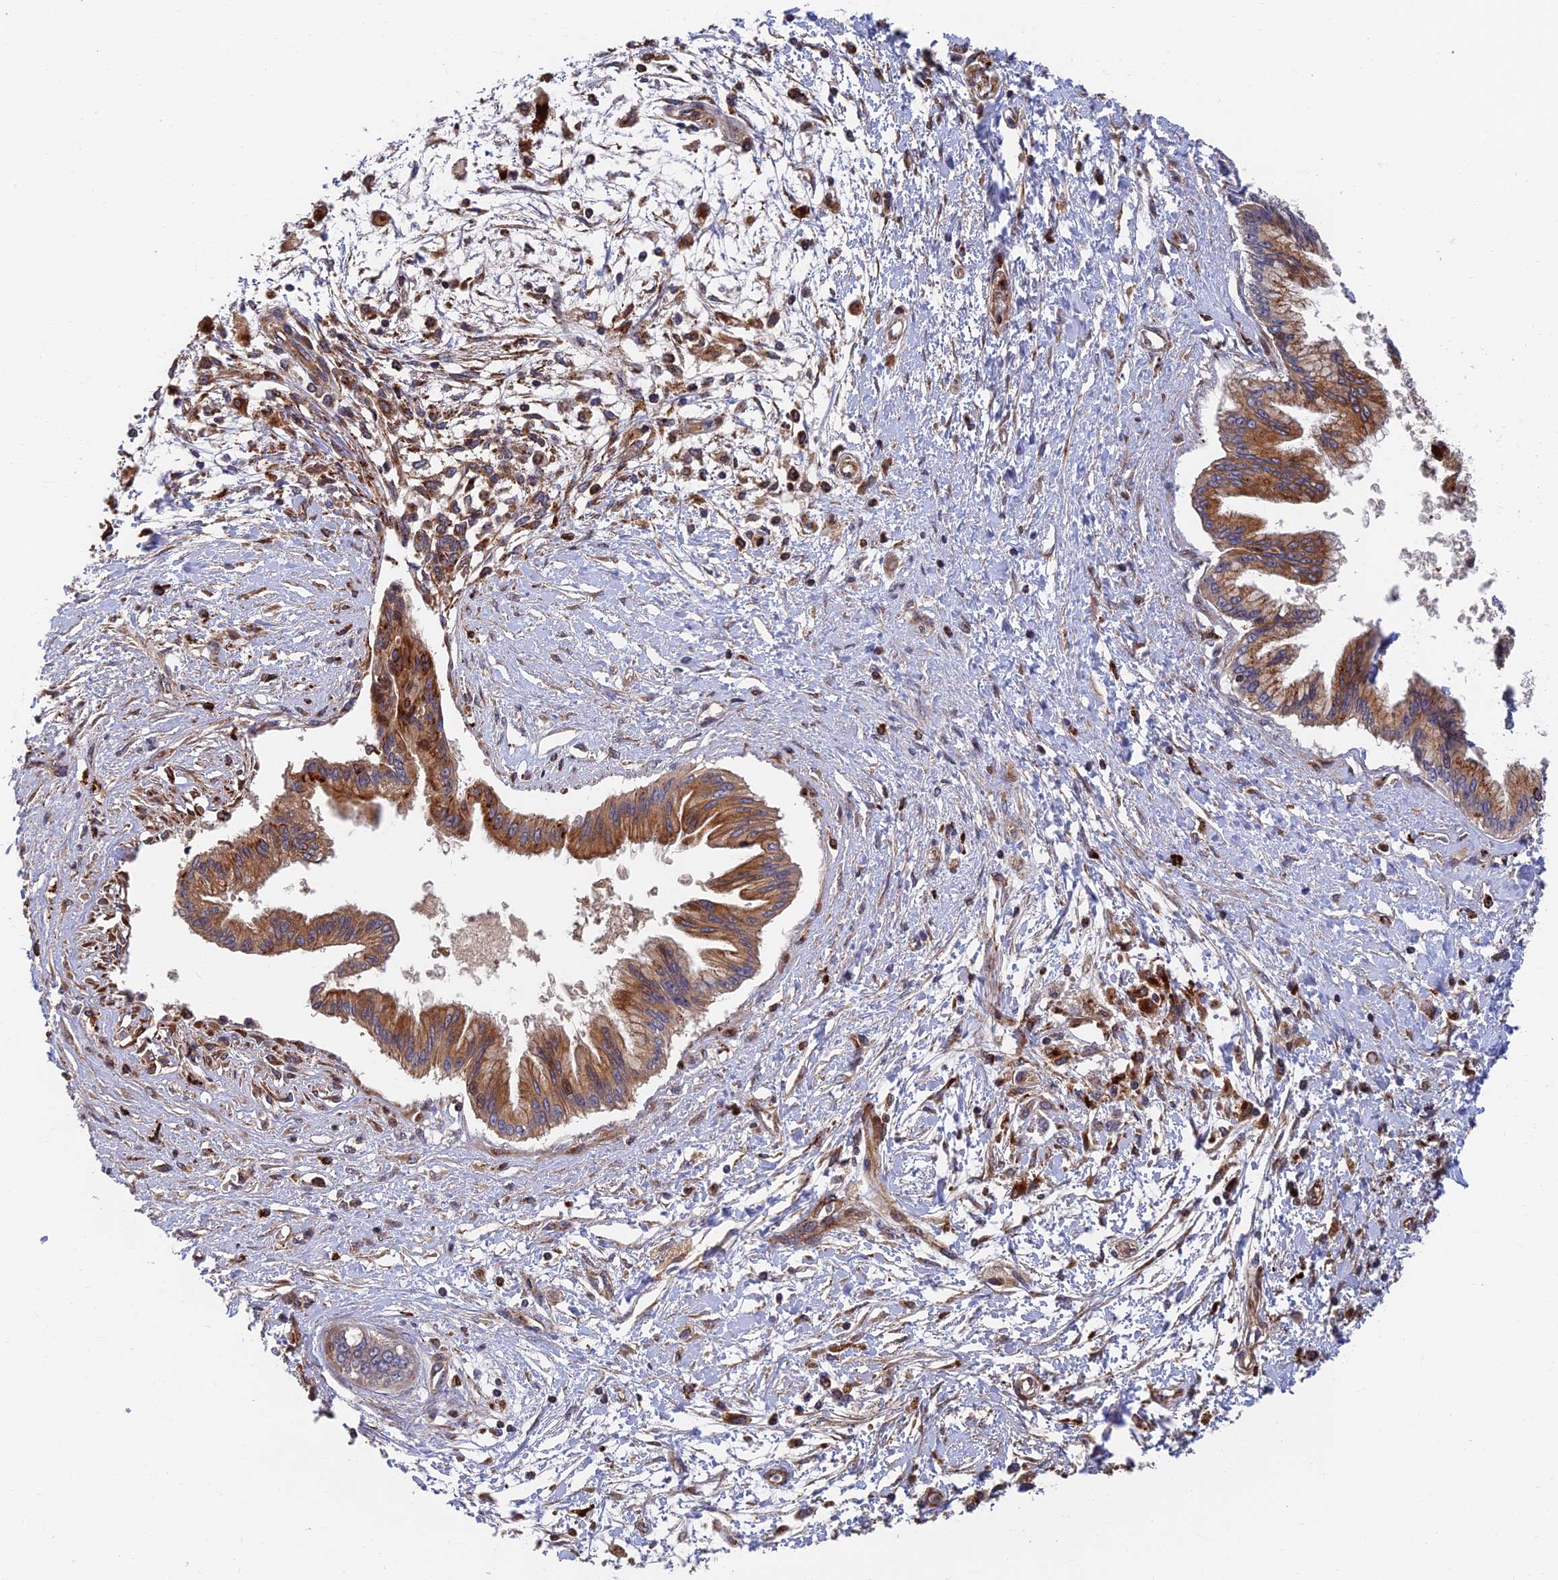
{"staining": {"intensity": "moderate", "quantity": ">75%", "location": "cytoplasmic/membranous"}, "tissue": "pancreatic cancer", "cell_type": "Tumor cells", "image_type": "cancer", "snomed": [{"axis": "morphology", "description": "Adenocarcinoma, NOS"}, {"axis": "topography", "description": "Pancreas"}], "caption": "Moderate cytoplasmic/membranous expression is present in approximately >75% of tumor cells in pancreatic adenocarcinoma.", "gene": "PPP2R3C", "patient": {"sex": "male", "age": 46}}